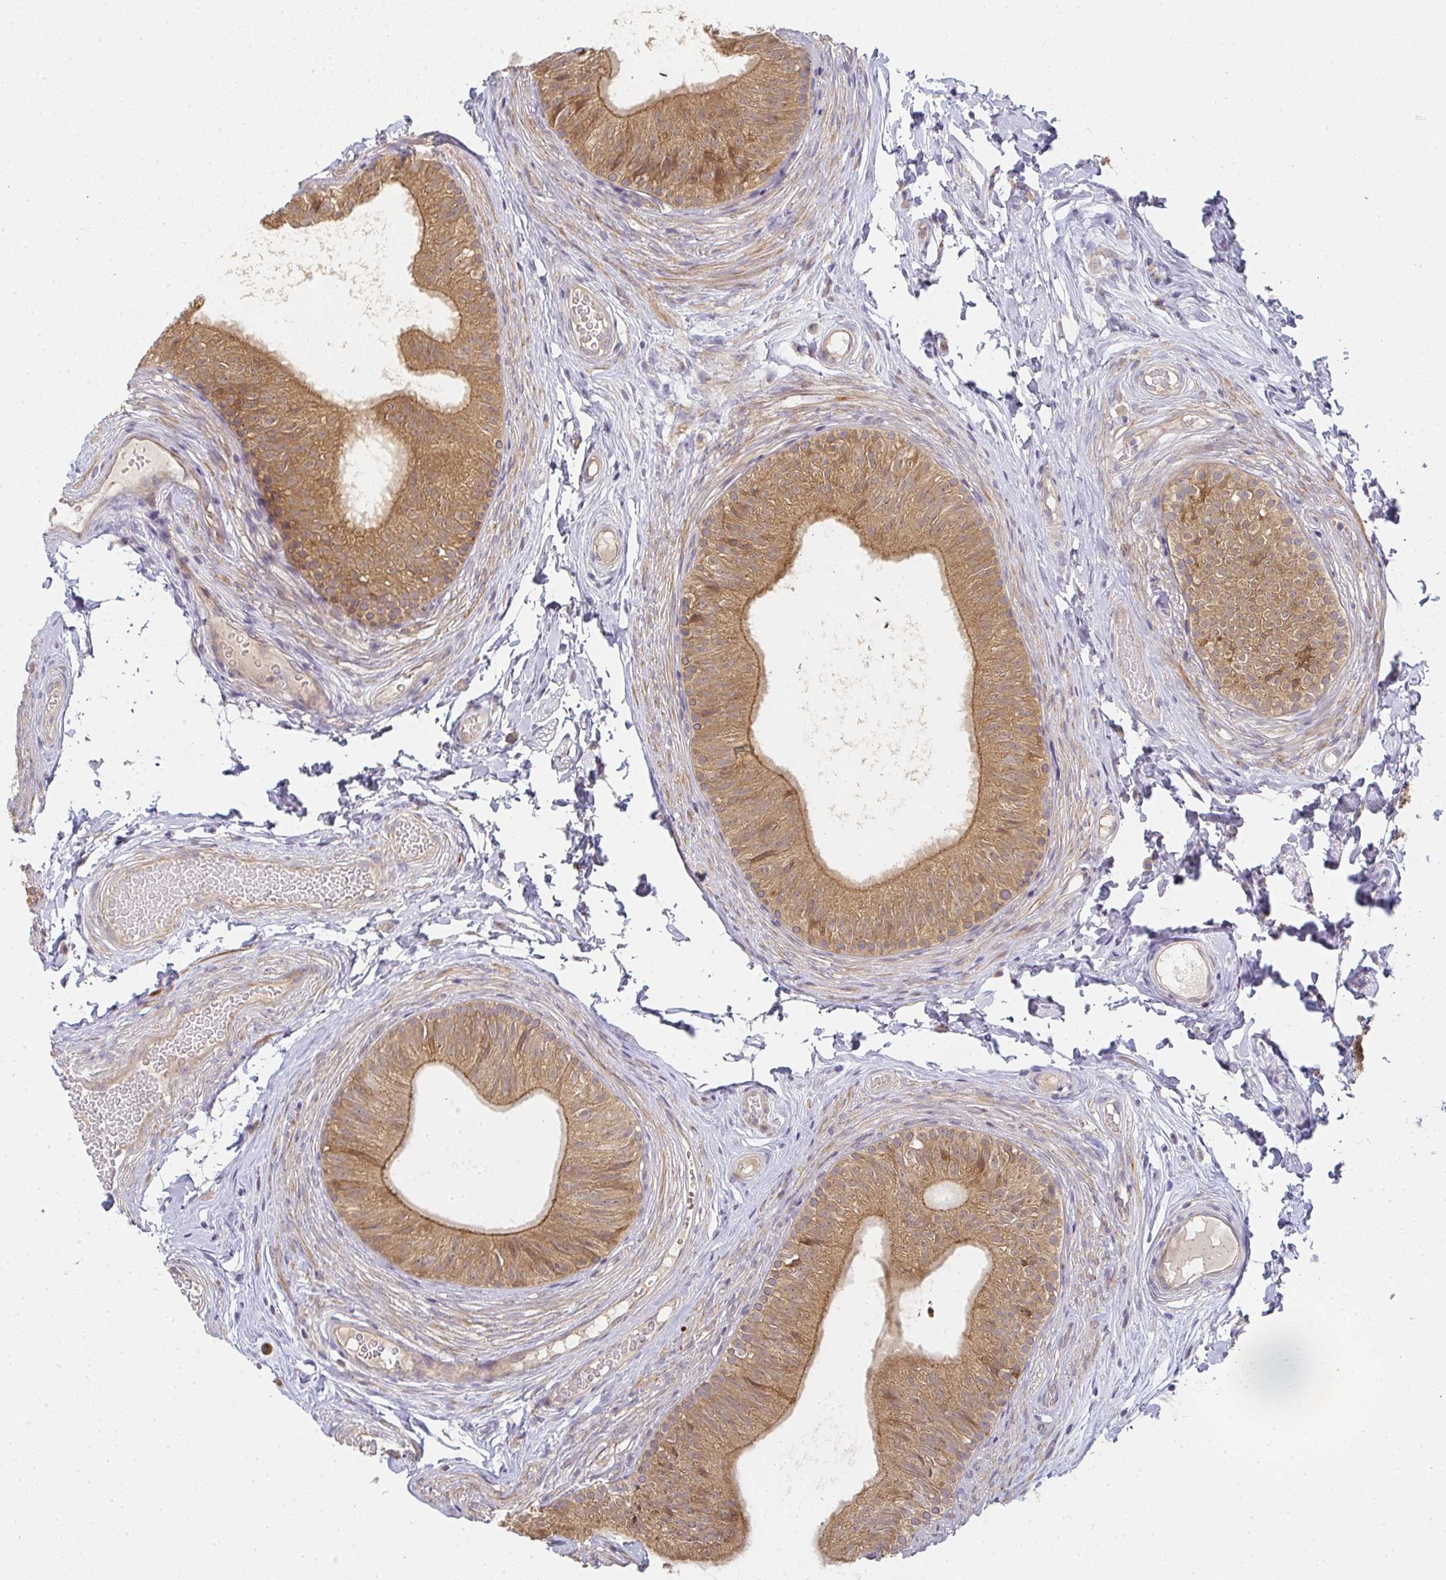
{"staining": {"intensity": "moderate", "quantity": ">75%", "location": "cytoplasmic/membranous"}, "tissue": "epididymis", "cell_type": "Glandular cells", "image_type": "normal", "snomed": [{"axis": "morphology", "description": "Normal tissue, NOS"}, {"axis": "topography", "description": "Epididymis, spermatic cord, NOS"}, {"axis": "topography", "description": "Epididymis"}, {"axis": "topography", "description": "Peripheral nerve tissue"}], "caption": "This image exhibits immunohistochemistry (IHC) staining of benign epididymis, with medium moderate cytoplasmic/membranous positivity in about >75% of glandular cells.", "gene": "SLC35B3", "patient": {"sex": "male", "age": 29}}